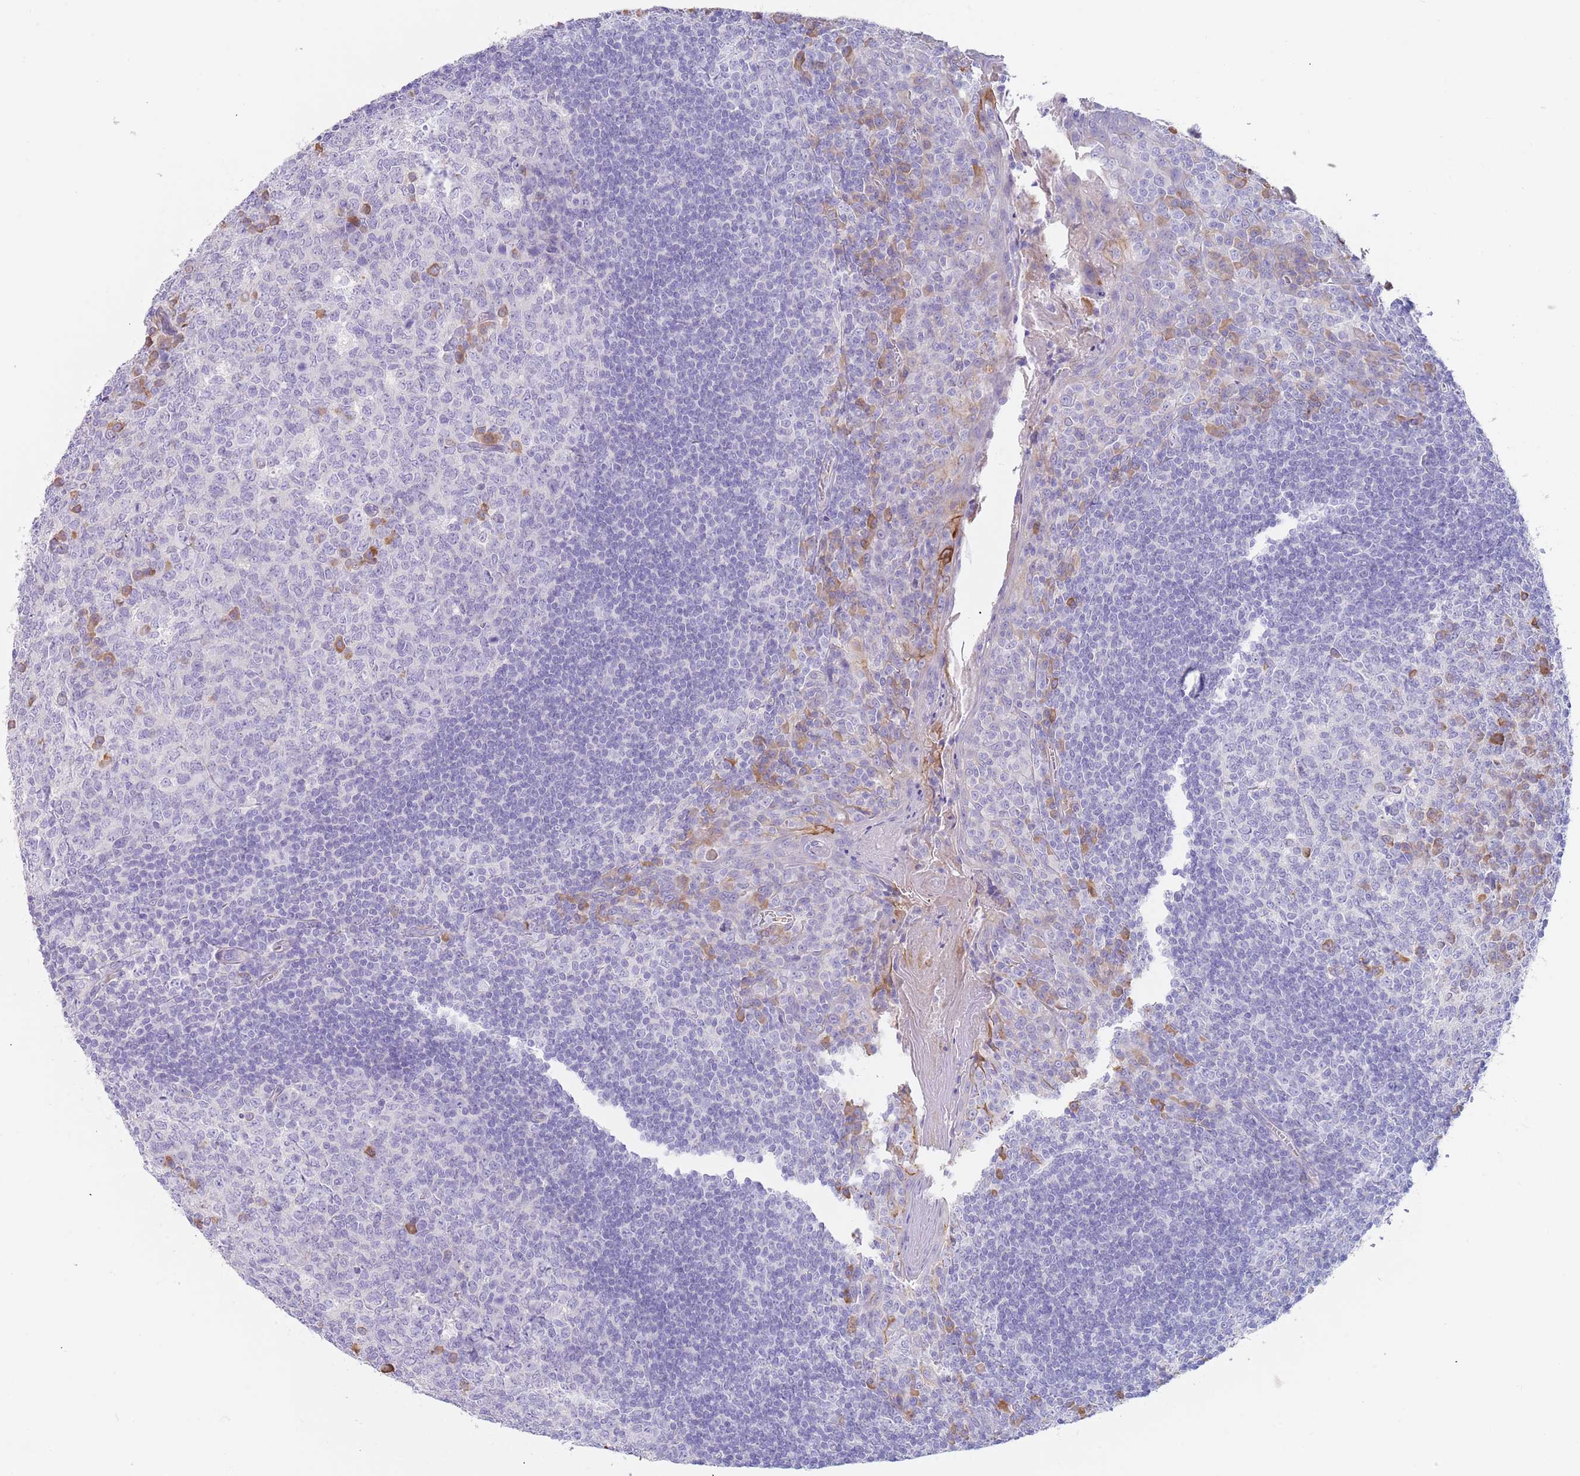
{"staining": {"intensity": "moderate", "quantity": "<25%", "location": "cytoplasmic/membranous"}, "tissue": "tonsil", "cell_type": "Germinal center cells", "image_type": "normal", "snomed": [{"axis": "morphology", "description": "Normal tissue, NOS"}, {"axis": "topography", "description": "Tonsil"}], "caption": "Protein analysis of benign tonsil shows moderate cytoplasmic/membranous positivity in about <25% of germinal center cells.", "gene": "CCDC149", "patient": {"sex": "male", "age": 27}}